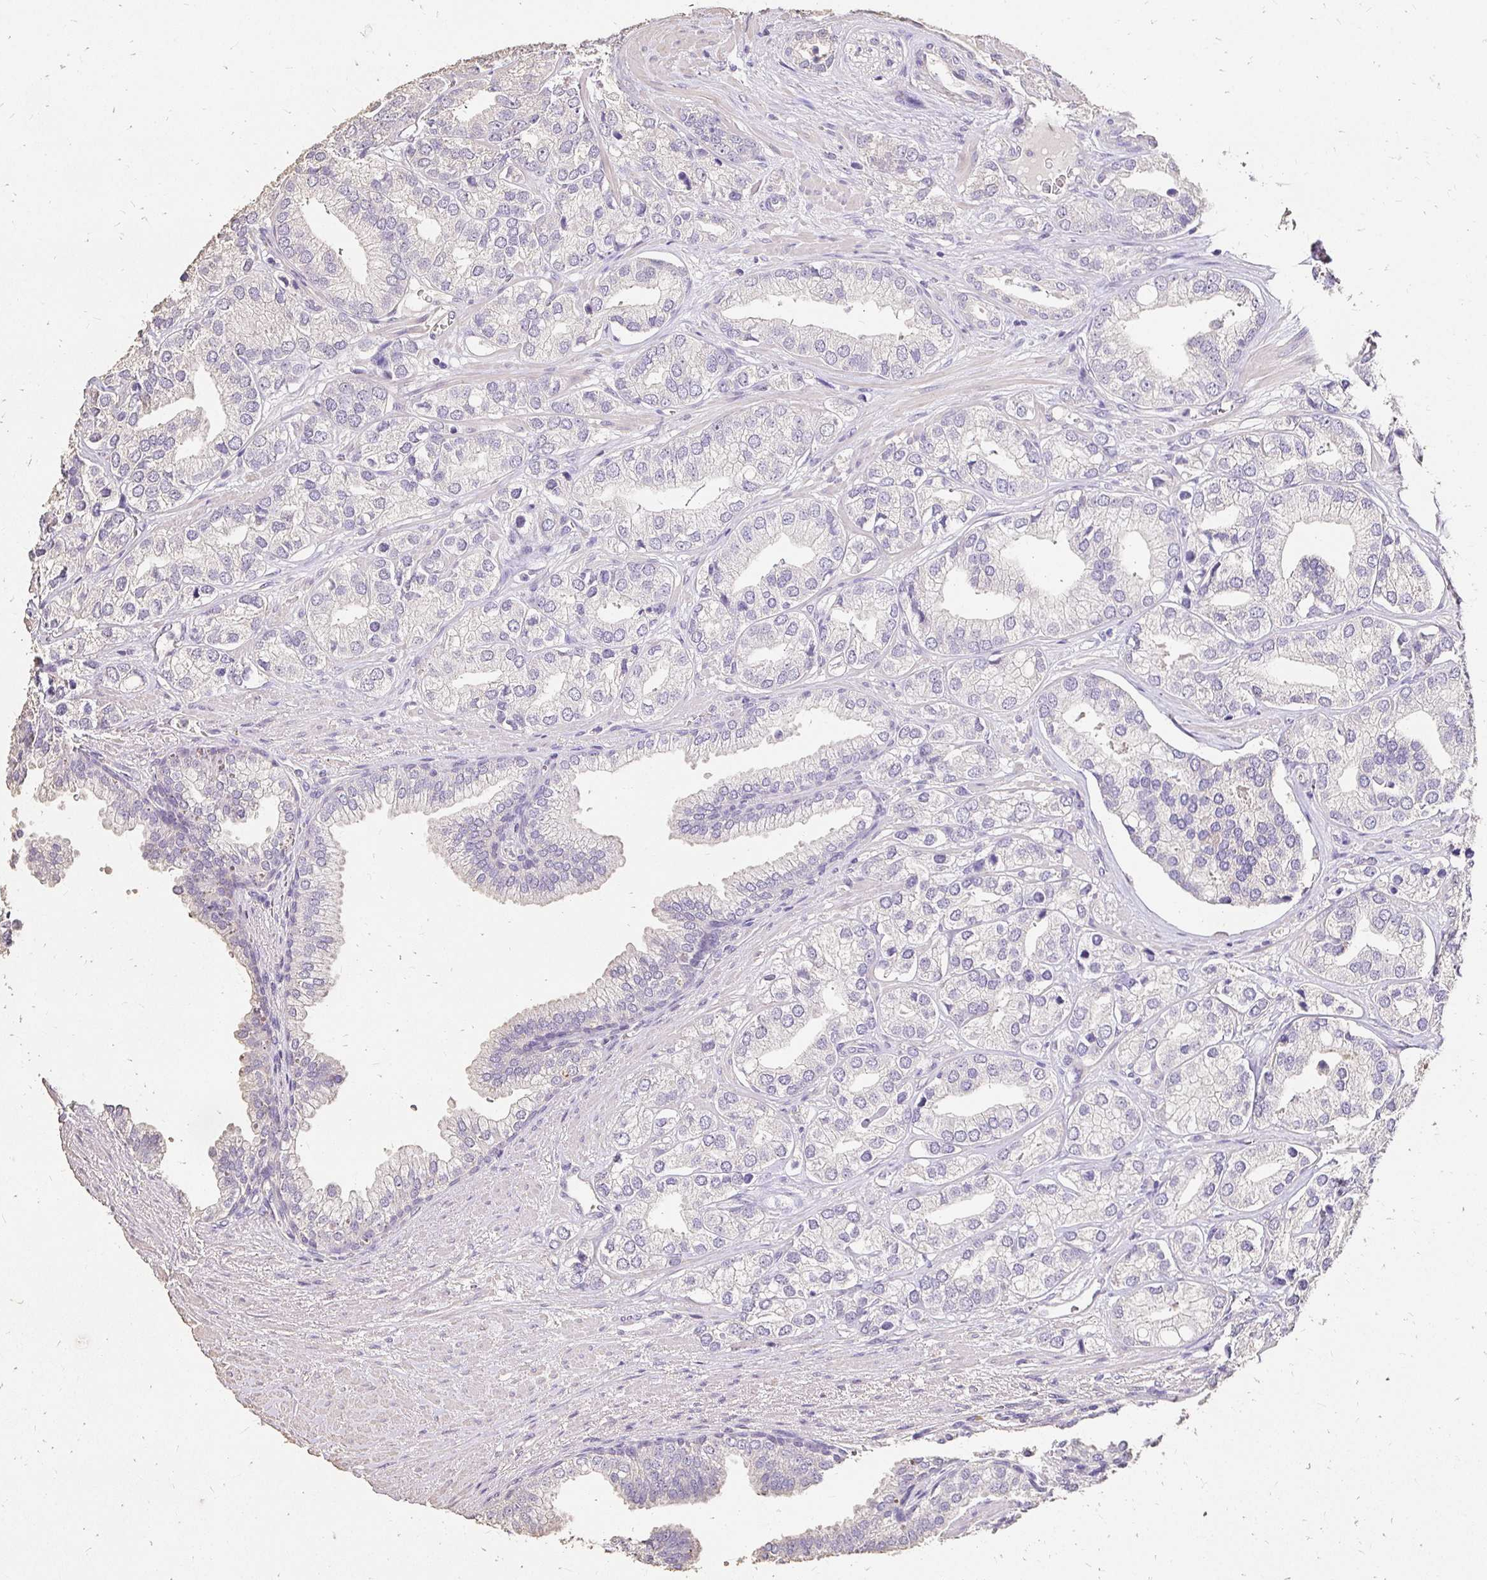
{"staining": {"intensity": "negative", "quantity": "none", "location": "none"}, "tissue": "prostate cancer", "cell_type": "Tumor cells", "image_type": "cancer", "snomed": [{"axis": "morphology", "description": "Adenocarcinoma, High grade"}, {"axis": "topography", "description": "Prostate"}], "caption": "Immunohistochemistry (IHC) histopathology image of prostate cancer (adenocarcinoma (high-grade)) stained for a protein (brown), which displays no staining in tumor cells.", "gene": "UGT1A6", "patient": {"sex": "male", "age": 58}}